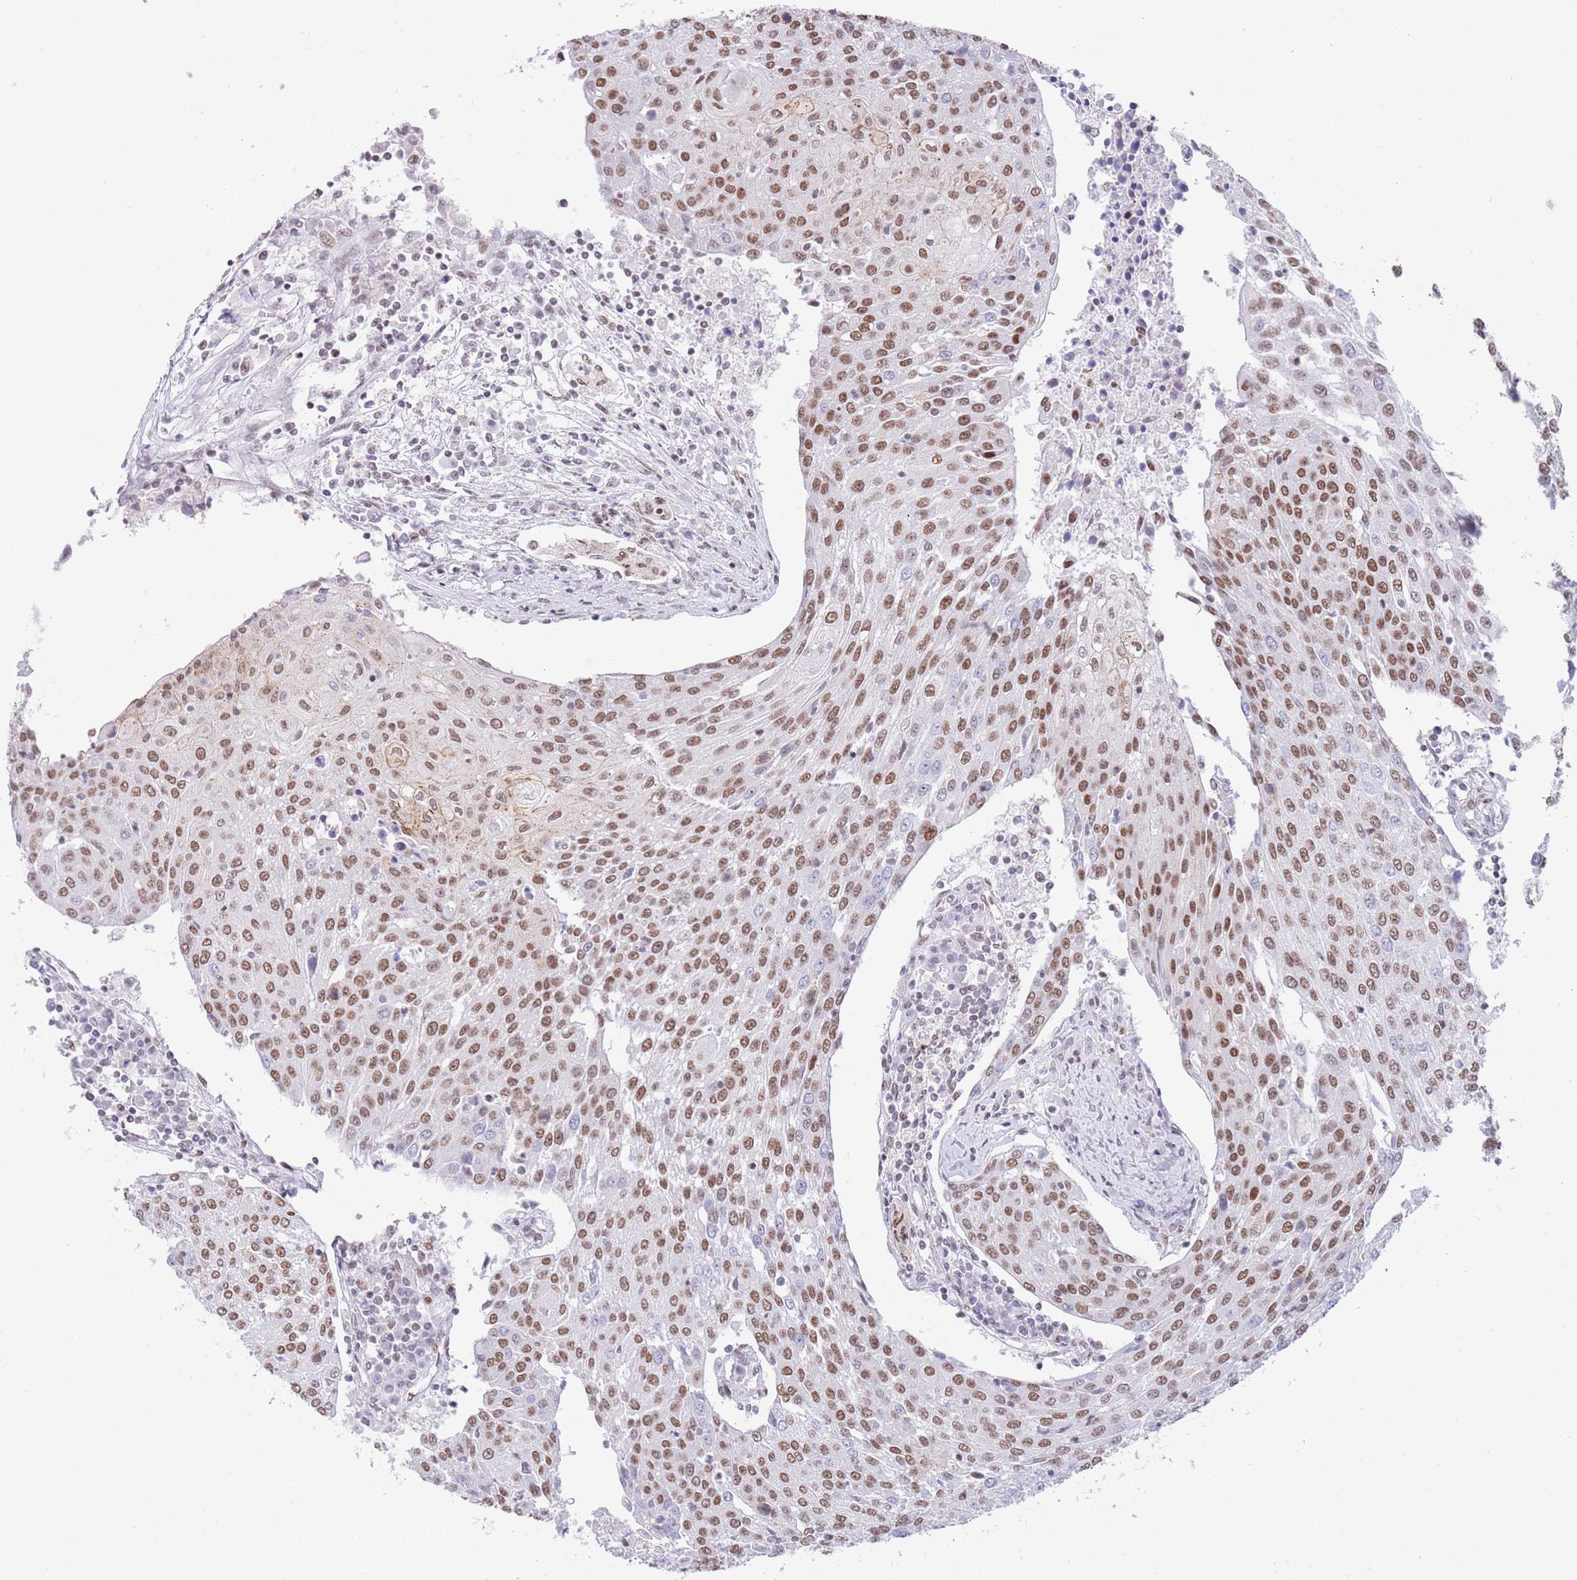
{"staining": {"intensity": "moderate", "quantity": ">75%", "location": "nuclear"}, "tissue": "urothelial cancer", "cell_type": "Tumor cells", "image_type": "cancer", "snomed": [{"axis": "morphology", "description": "Urothelial carcinoma, High grade"}, {"axis": "topography", "description": "Urinary bladder"}], "caption": "The micrograph demonstrates staining of high-grade urothelial carcinoma, revealing moderate nuclear protein expression (brown color) within tumor cells.", "gene": "ZNF382", "patient": {"sex": "female", "age": 85}}